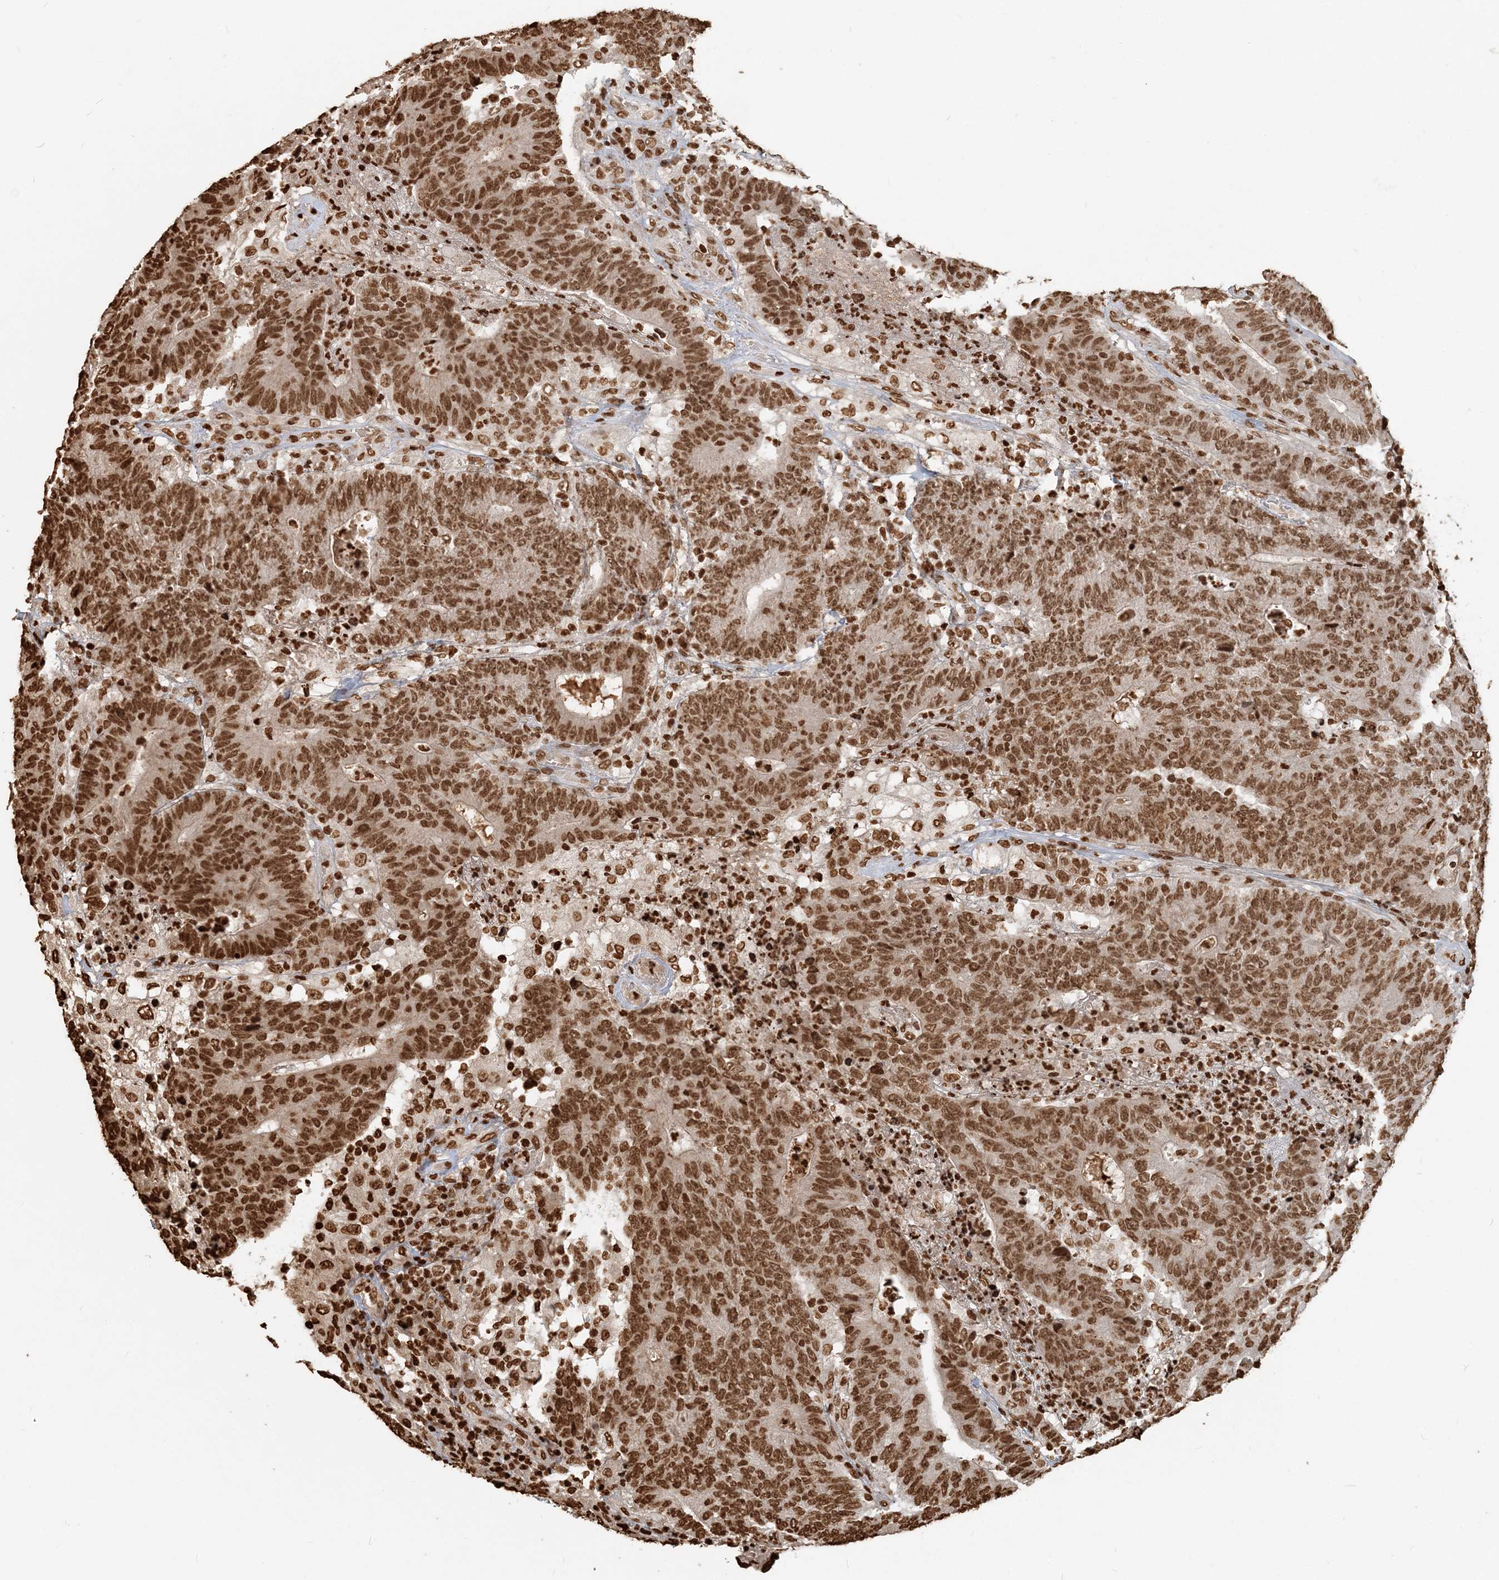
{"staining": {"intensity": "strong", "quantity": ">75%", "location": "nuclear"}, "tissue": "colorectal cancer", "cell_type": "Tumor cells", "image_type": "cancer", "snomed": [{"axis": "morphology", "description": "Normal tissue, NOS"}, {"axis": "morphology", "description": "Adenocarcinoma, NOS"}, {"axis": "topography", "description": "Colon"}], "caption": "Immunohistochemistry (IHC) (DAB (3,3'-diaminobenzidine)) staining of human colorectal cancer (adenocarcinoma) displays strong nuclear protein positivity in about >75% of tumor cells. (DAB (3,3'-diaminobenzidine) IHC with brightfield microscopy, high magnification).", "gene": "H3-3B", "patient": {"sex": "female", "age": 75}}